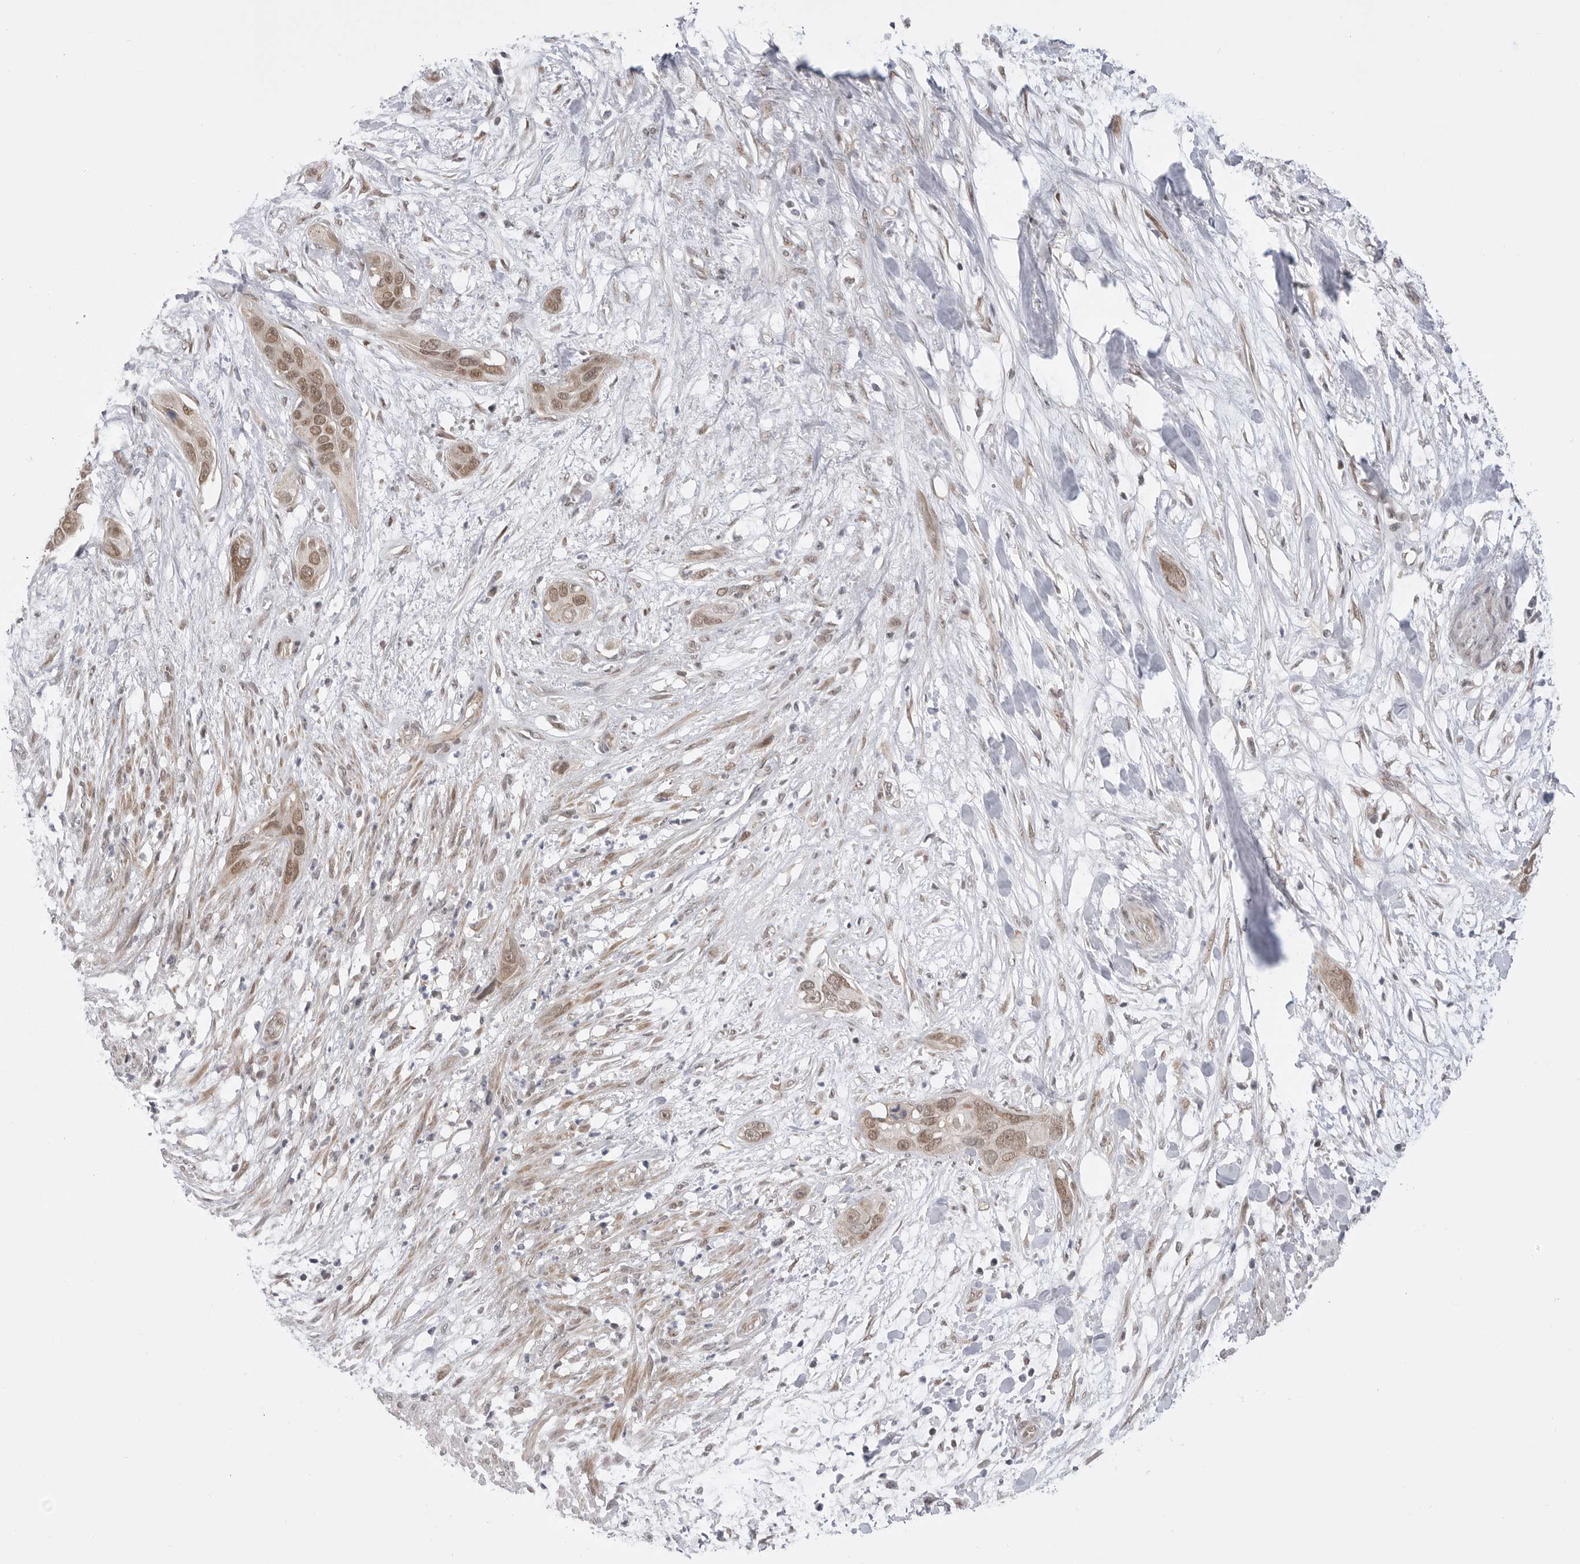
{"staining": {"intensity": "moderate", "quantity": ">75%", "location": "nuclear"}, "tissue": "pancreatic cancer", "cell_type": "Tumor cells", "image_type": "cancer", "snomed": [{"axis": "morphology", "description": "Adenocarcinoma, NOS"}, {"axis": "topography", "description": "Pancreas"}], "caption": "Protein expression analysis of human adenocarcinoma (pancreatic) reveals moderate nuclear expression in approximately >75% of tumor cells.", "gene": "GGT6", "patient": {"sex": "female", "age": 60}}